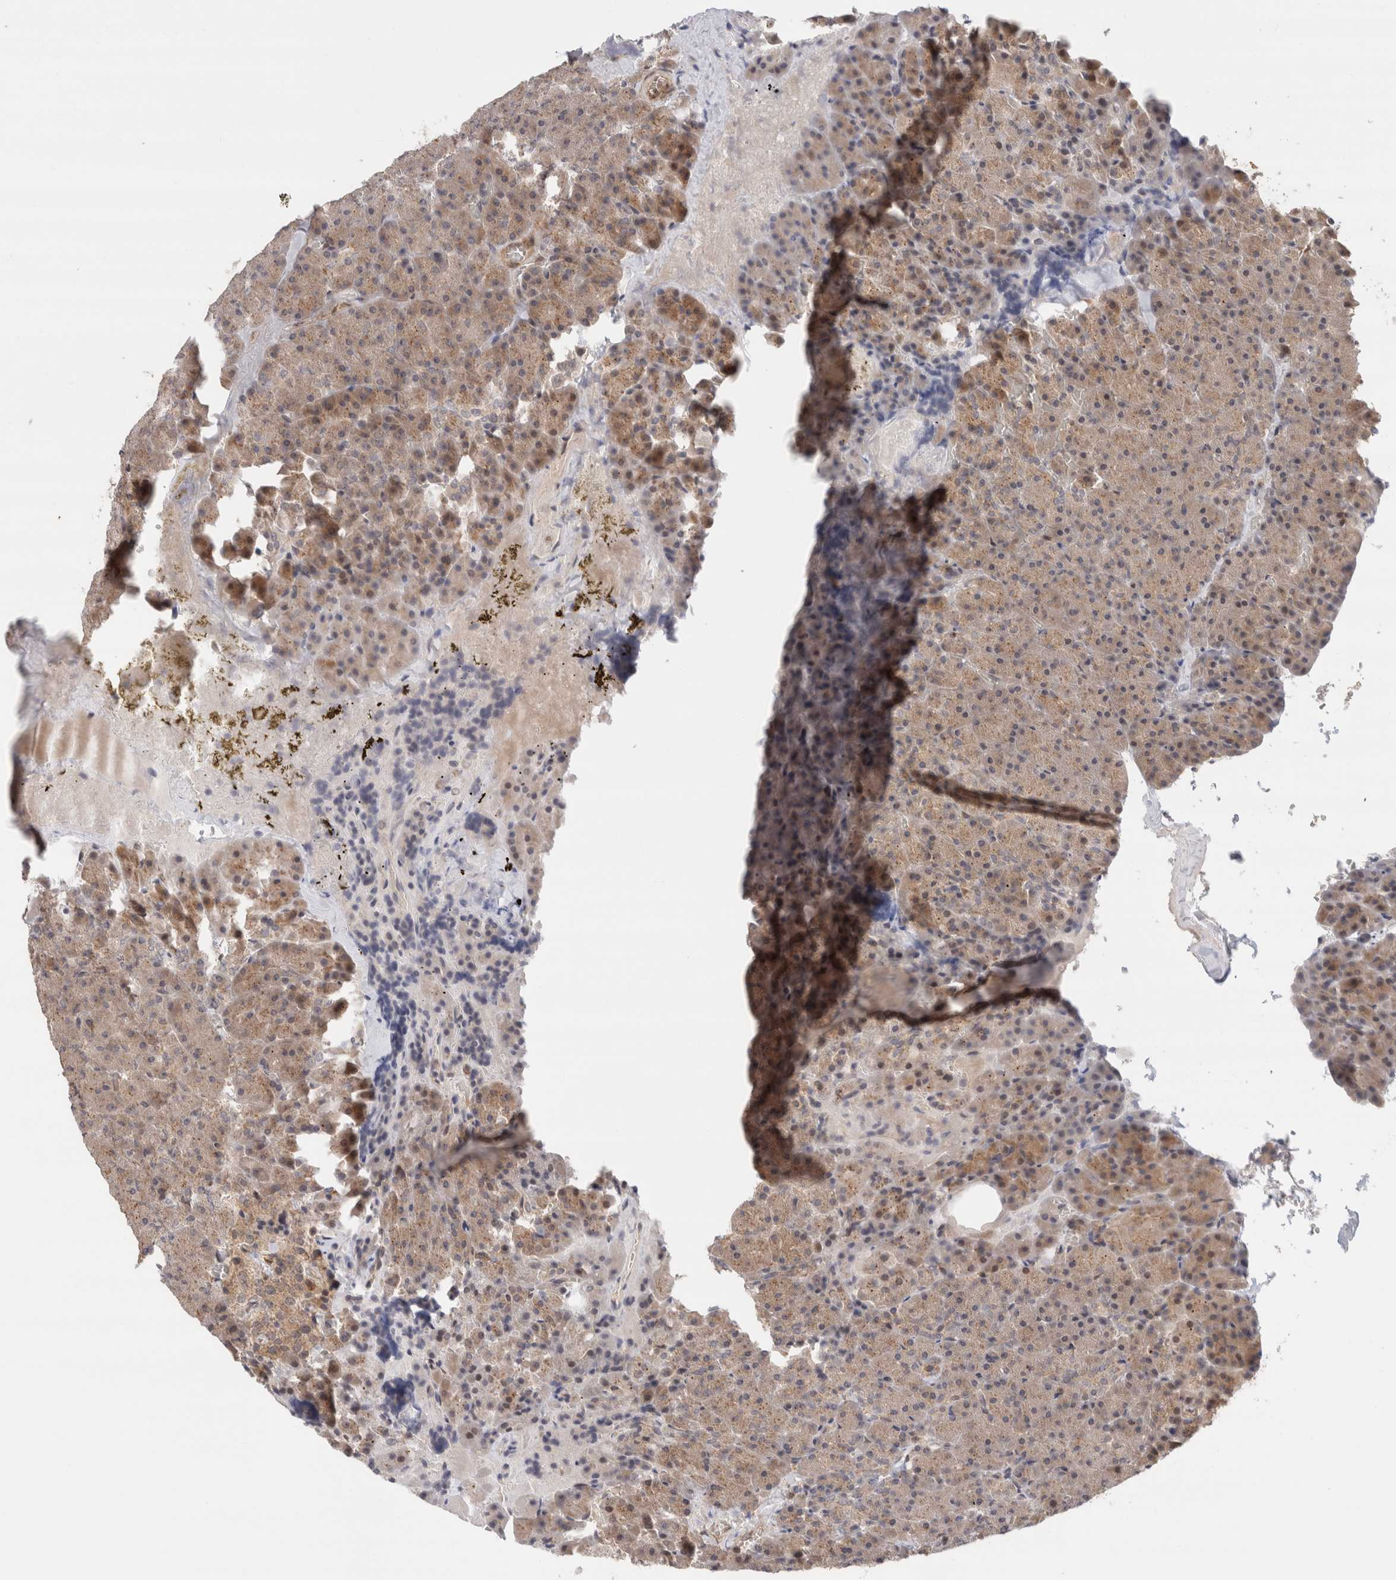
{"staining": {"intensity": "weak", "quantity": "25%-75%", "location": "cytoplasmic/membranous"}, "tissue": "pancreas", "cell_type": "Exocrine glandular cells", "image_type": "normal", "snomed": [{"axis": "morphology", "description": "Normal tissue, NOS"}, {"axis": "morphology", "description": "Carcinoid, malignant, NOS"}, {"axis": "topography", "description": "Pancreas"}], "caption": "Immunohistochemistry (IHC) of normal pancreas shows low levels of weak cytoplasmic/membranous staining in approximately 25%-75% of exocrine glandular cells.", "gene": "OTUD6B", "patient": {"sex": "female", "age": 35}}